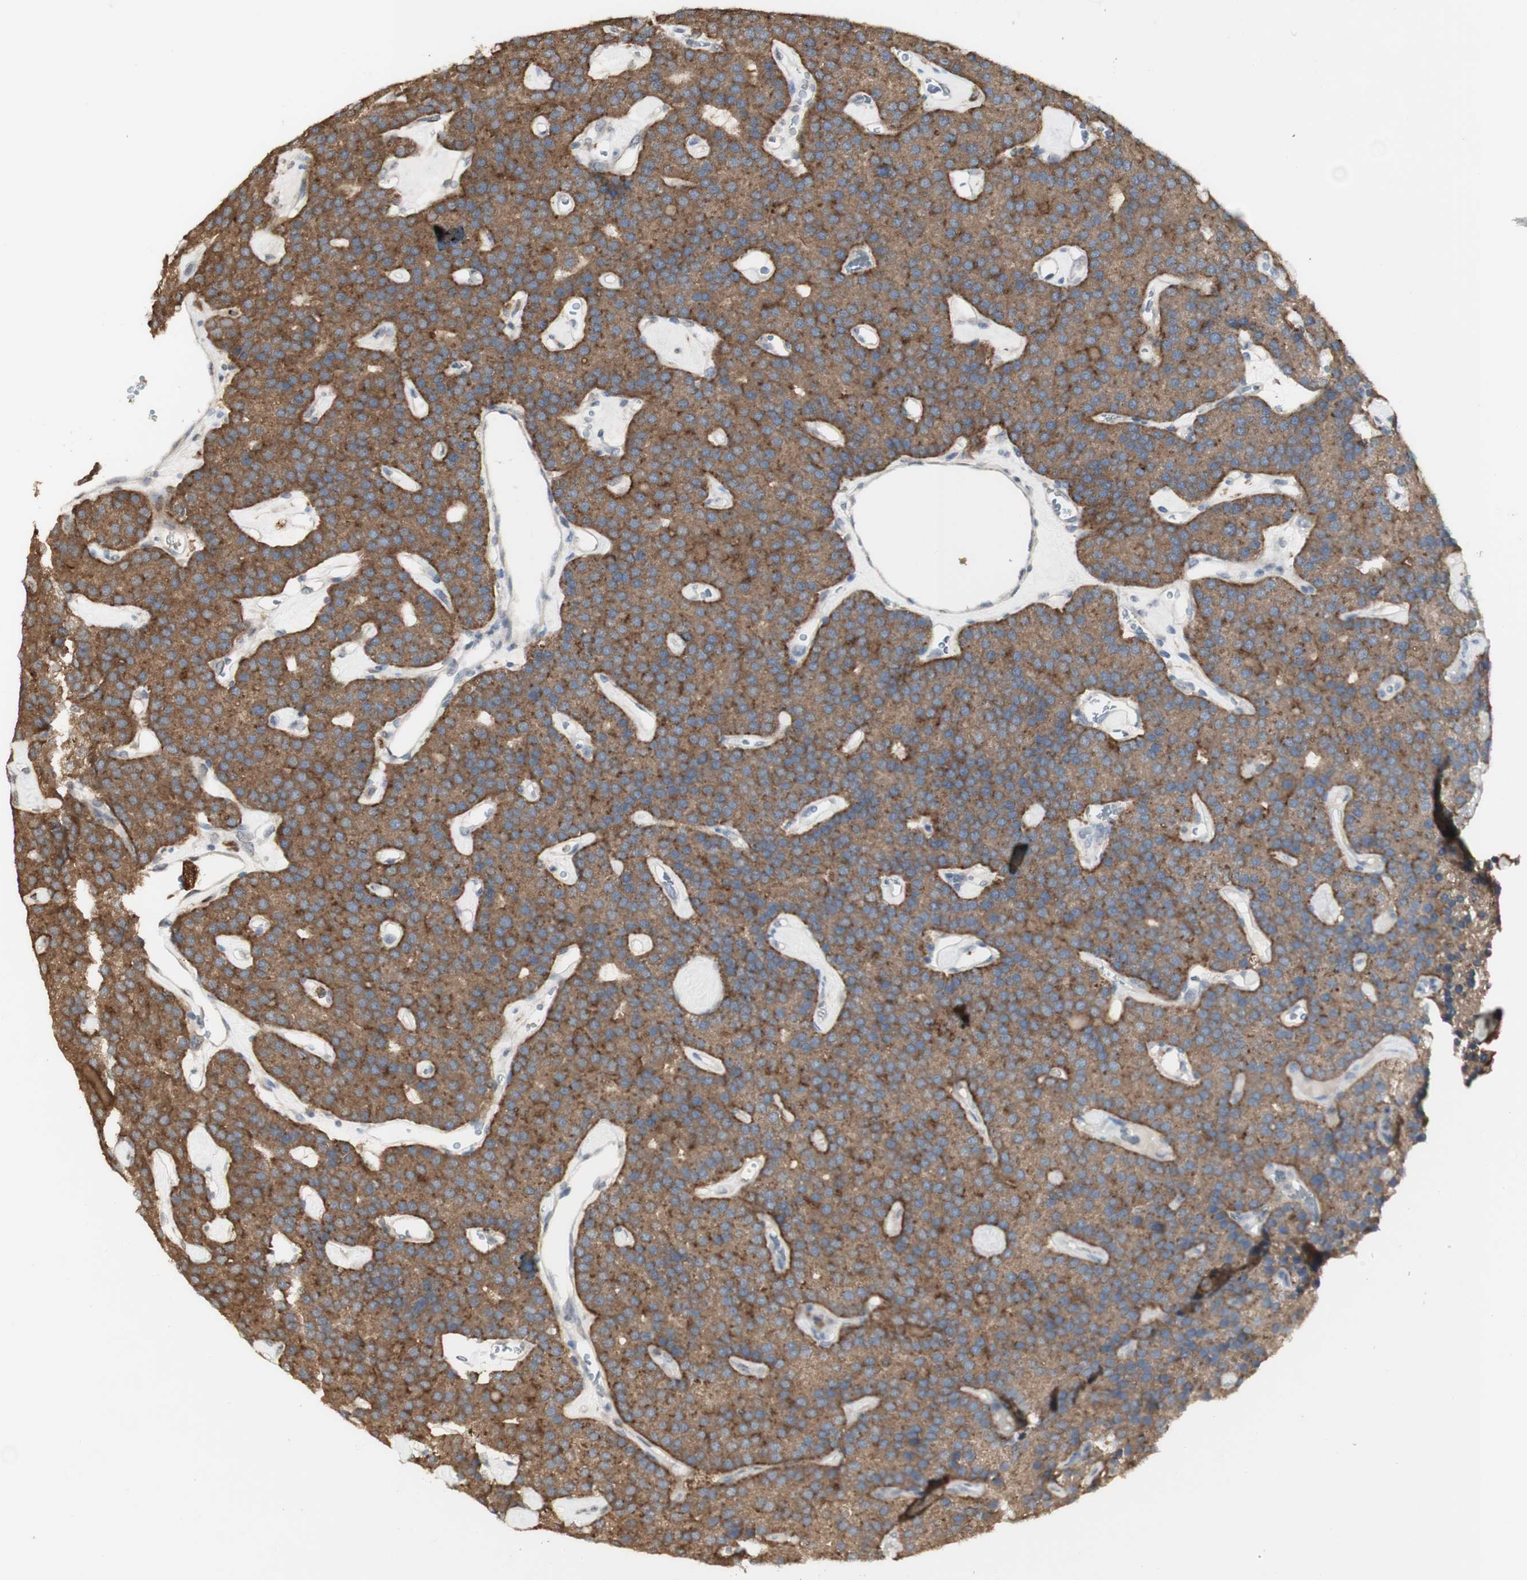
{"staining": {"intensity": "moderate", "quantity": ">75%", "location": "cytoplasmic/membranous"}, "tissue": "parathyroid gland", "cell_type": "Glandular cells", "image_type": "normal", "snomed": [{"axis": "morphology", "description": "Normal tissue, NOS"}, {"axis": "morphology", "description": "Adenoma, NOS"}, {"axis": "topography", "description": "Parathyroid gland"}], "caption": "This image demonstrates immunohistochemistry (IHC) staining of unremarkable human parathyroid gland, with medium moderate cytoplasmic/membranous expression in approximately >75% of glandular cells.", "gene": "ATP6V1E1", "patient": {"sex": "female", "age": 86}}